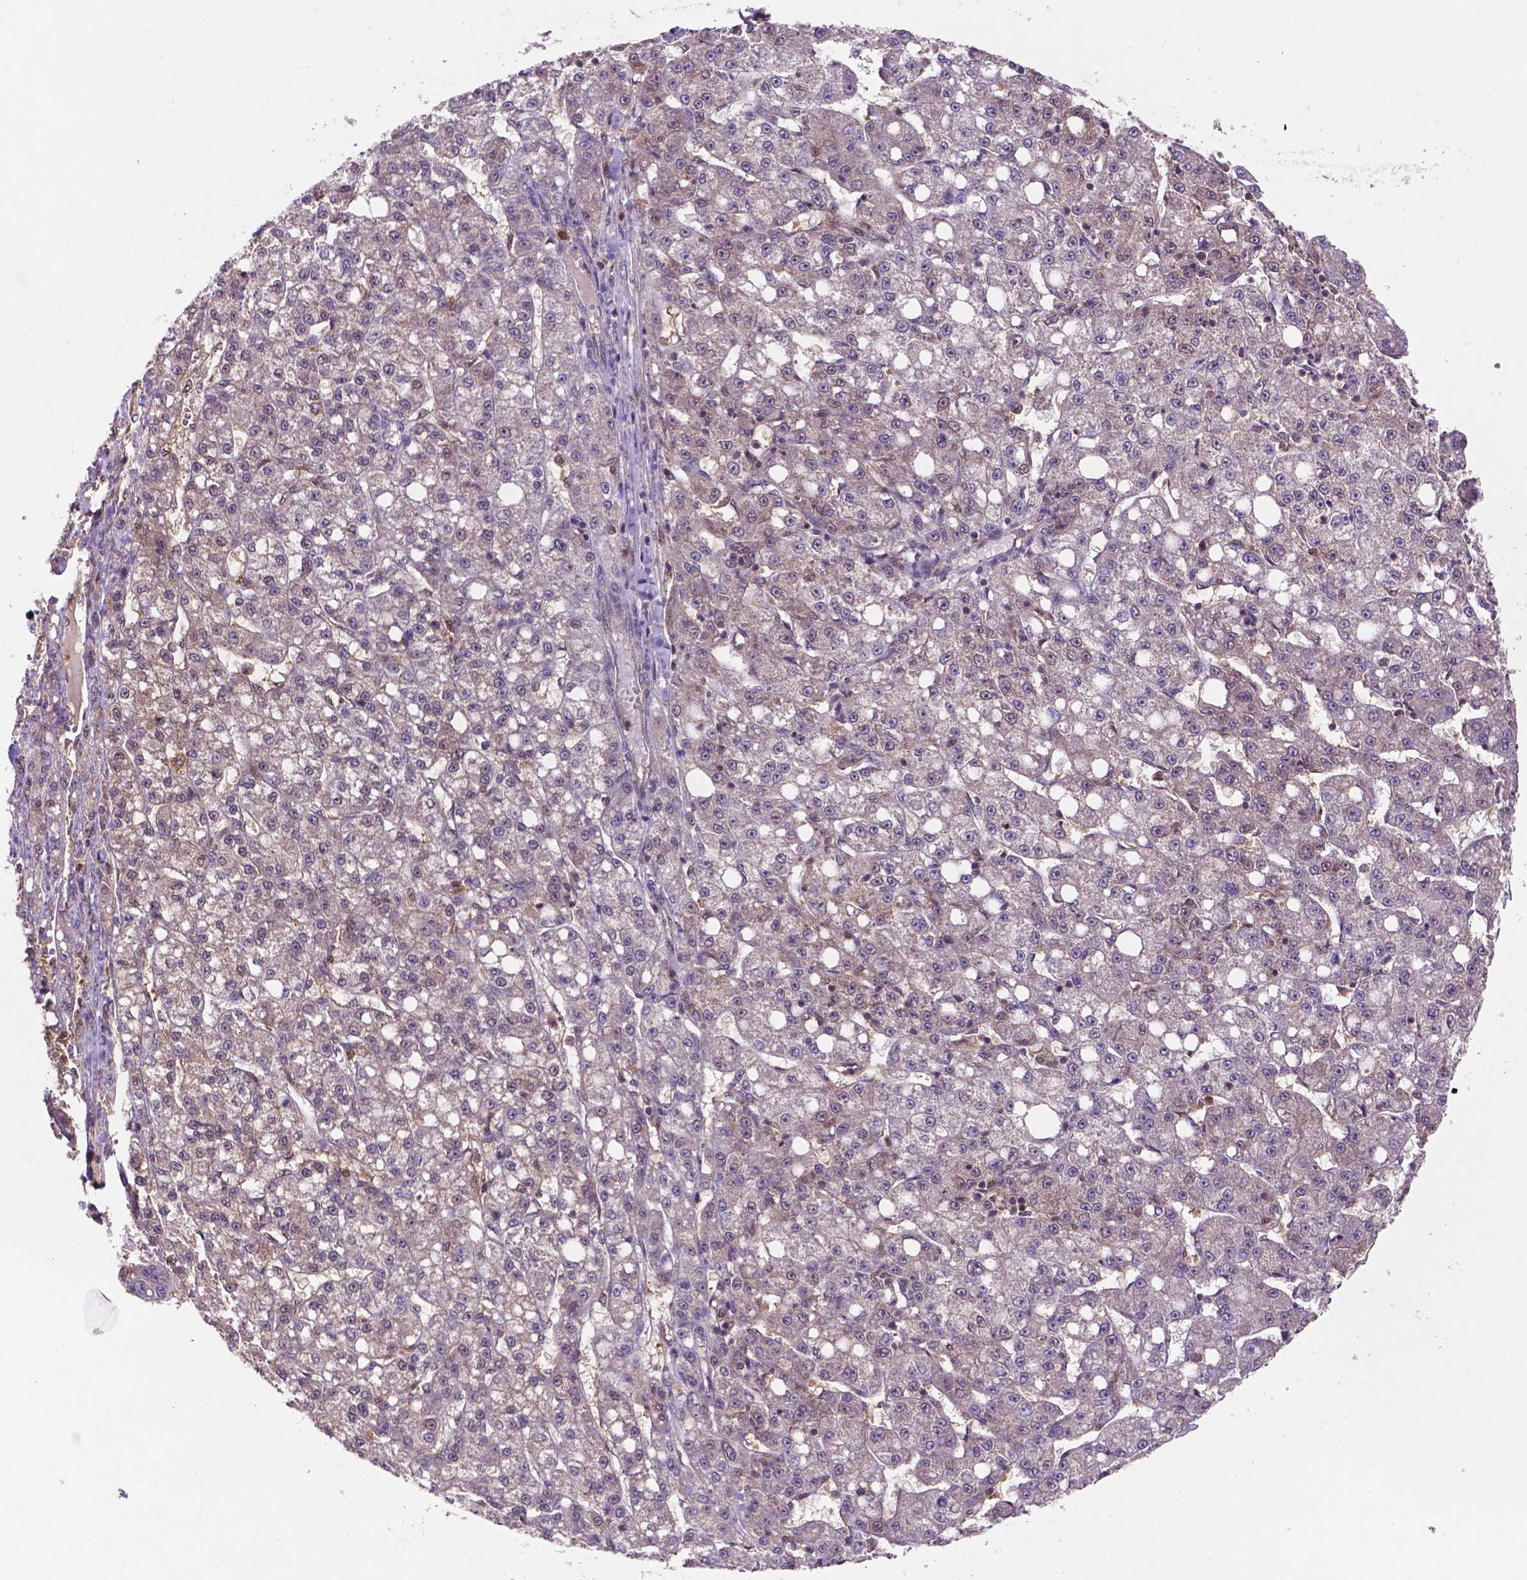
{"staining": {"intensity": "negative", "quantity": "none", "location": "none"}, "tissue": "liver cancer", "cell_type": "Tumor cells", "image_type": "cancer", "snomed": [{"axis": "morphology", "description": "Carcinoma, Hepatocellular, NOS"}, {"axis": "topography", "description": "Liver"}], "caption": "Tumor cells are negative for protein expression in human liver hepatocellular carcinoma.", "gene": "UBE2L6", "patient": {"sex": "female", "age": 65}}